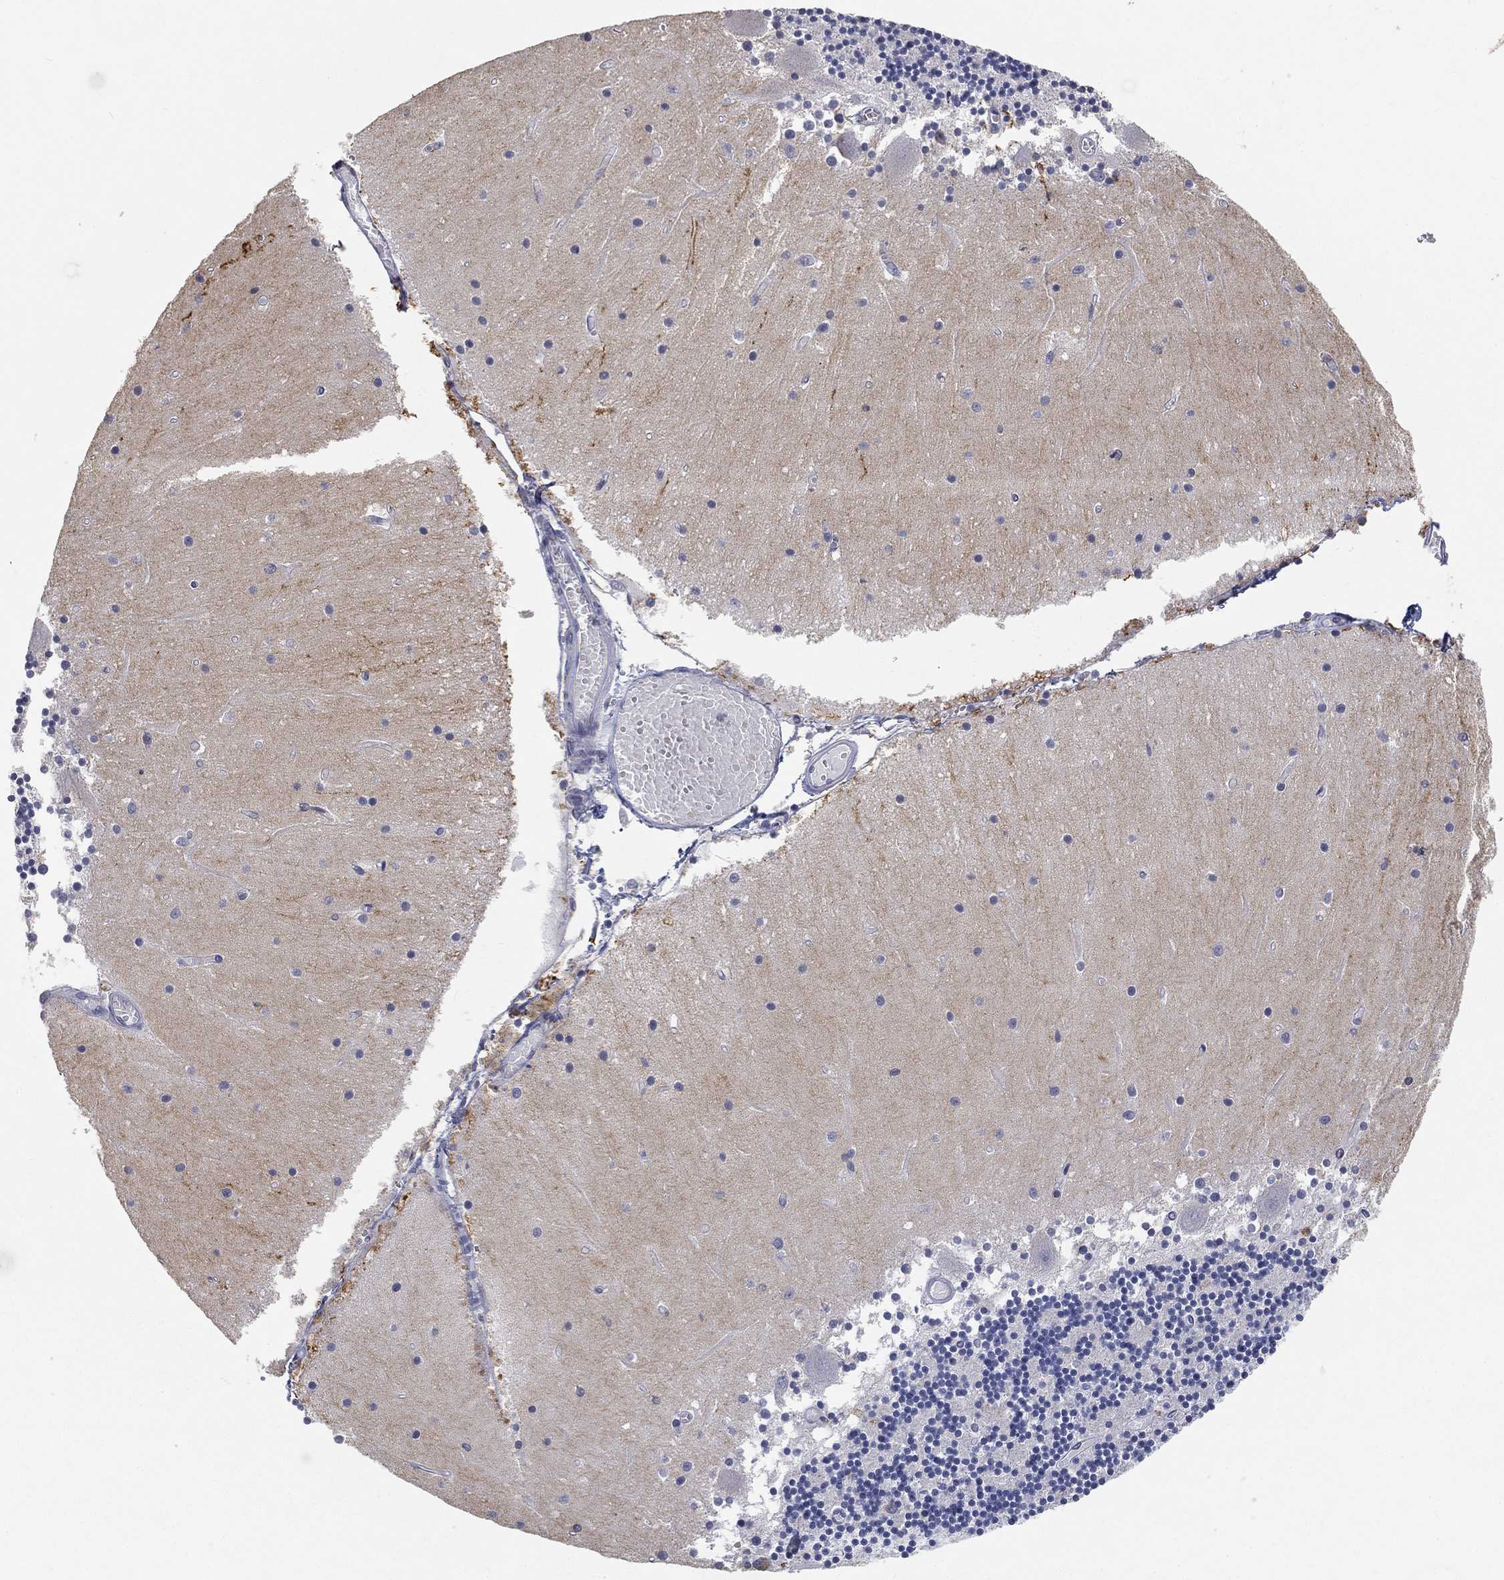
{"staining": {"intensity": "moderate", "quantity": "<25%", "location": "cytoplasmic/membranous"}, "tissue": "cerebellum", "cell_type": "Cells in granular layer", "image_type": "normal", "snomed": [{"axis": "morphology", "description": "Normal tissue, NOS"}, {"axis": "topography", "description": "Cerebellum"}], "caption": "Cells in granular layer display moderate cytoplasmic/membranous staining in approximately <25% of cells in benign cerebellum.", "gene": "TICAM1", "patient": {"sex": "female", "age": 28}}